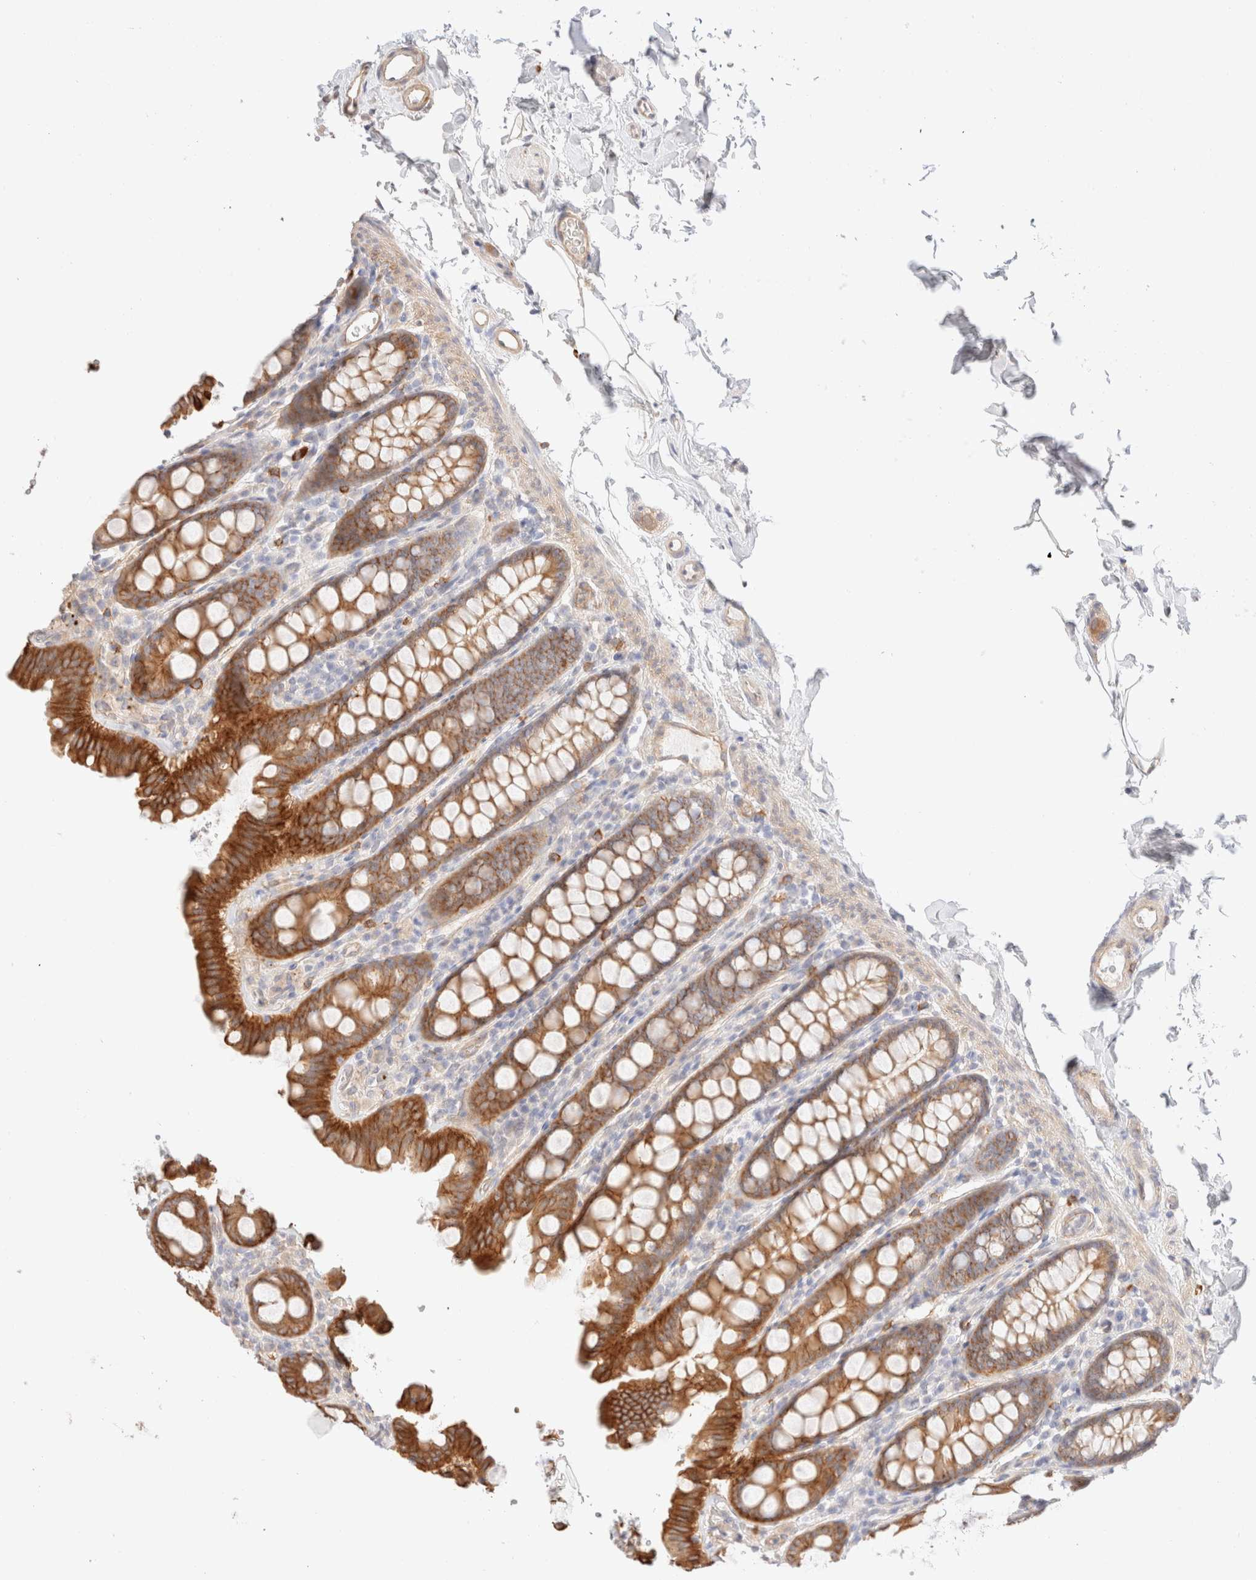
{"staining": {"intensity": "weak", "quantity": ">75%", "location": "cytoplasmic/membranous"}, "tissue": "colon", "cell_type": "Endothelial cells", "image_type": "normal", "snomed": [{"axis": "morphology", "description": "Normal tissue, NOS"}, {"axis": "topography", "description": "Colon"}, {"axis": "topography", "description": "Peripheral nerve tissue"}], "caption": "Colon stained with DAB IHC demonstrates low levels of weak cytoplasmic/membranous positivity in approximately >75% of endothelial cells.", "gene": "NIBAN2", "patient": {"sex": "female", "age": 61}}